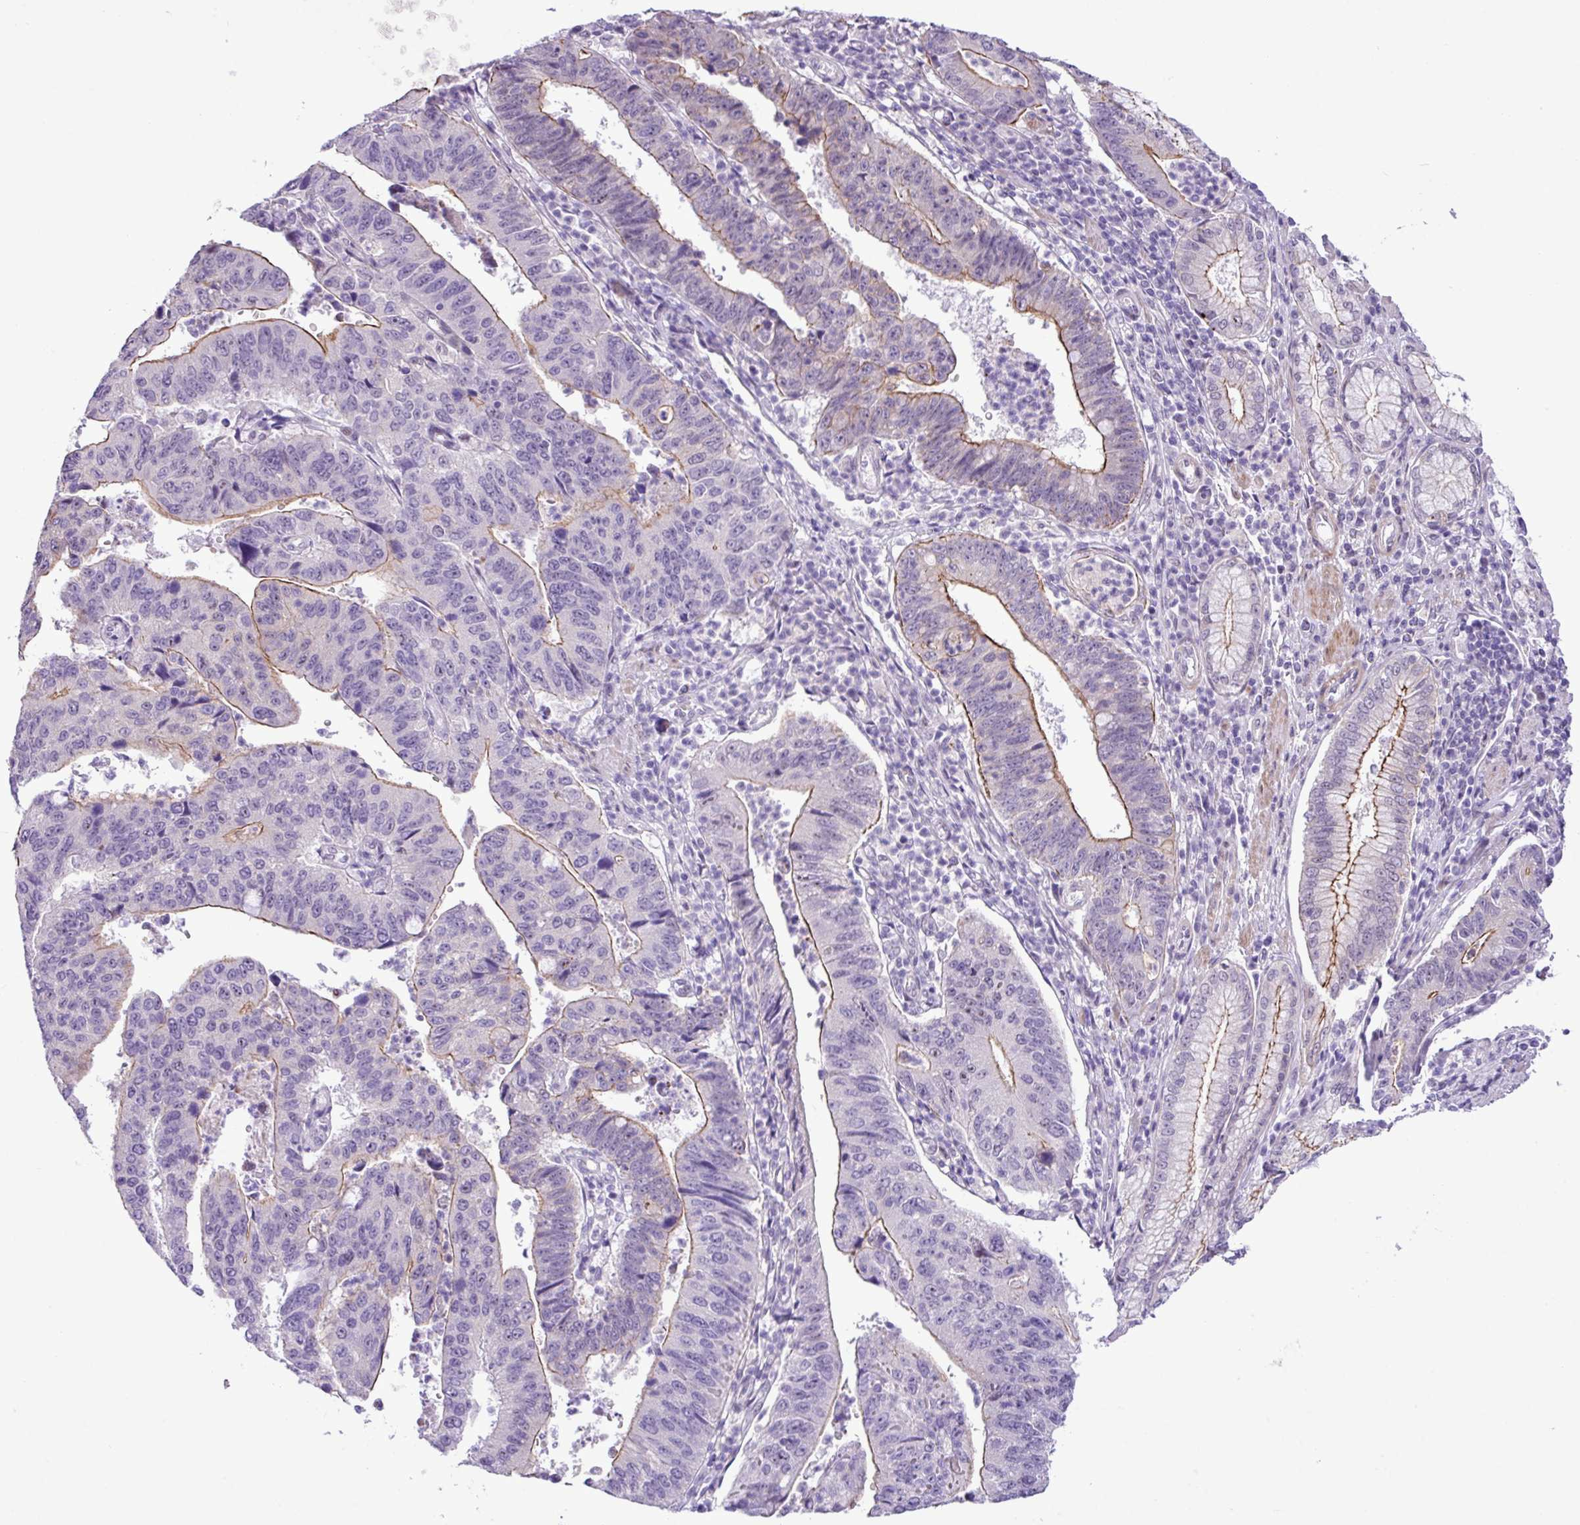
{"staining": {"intensity": "moderate", "quantity": ">75%", "location": "cytoplasmic/membranous"}, "tissue": "stomach cancer", "cell_type": "Tumor cells", "image_type": "cancer", "snomed": [{"axis": "morphology", "description": "Adenocarcinoma, NOS"}, {"axis": "topography", "description": "Stomach"}], "caption": "About >75% of tumor cells in human stomach cancer demonstrate moderate cytoplasmic/membranous protein expression as visualized by brown immunohistochemical staining.", "gene": "YLPM1", "patient": {"sex": "male", "age": 59}}